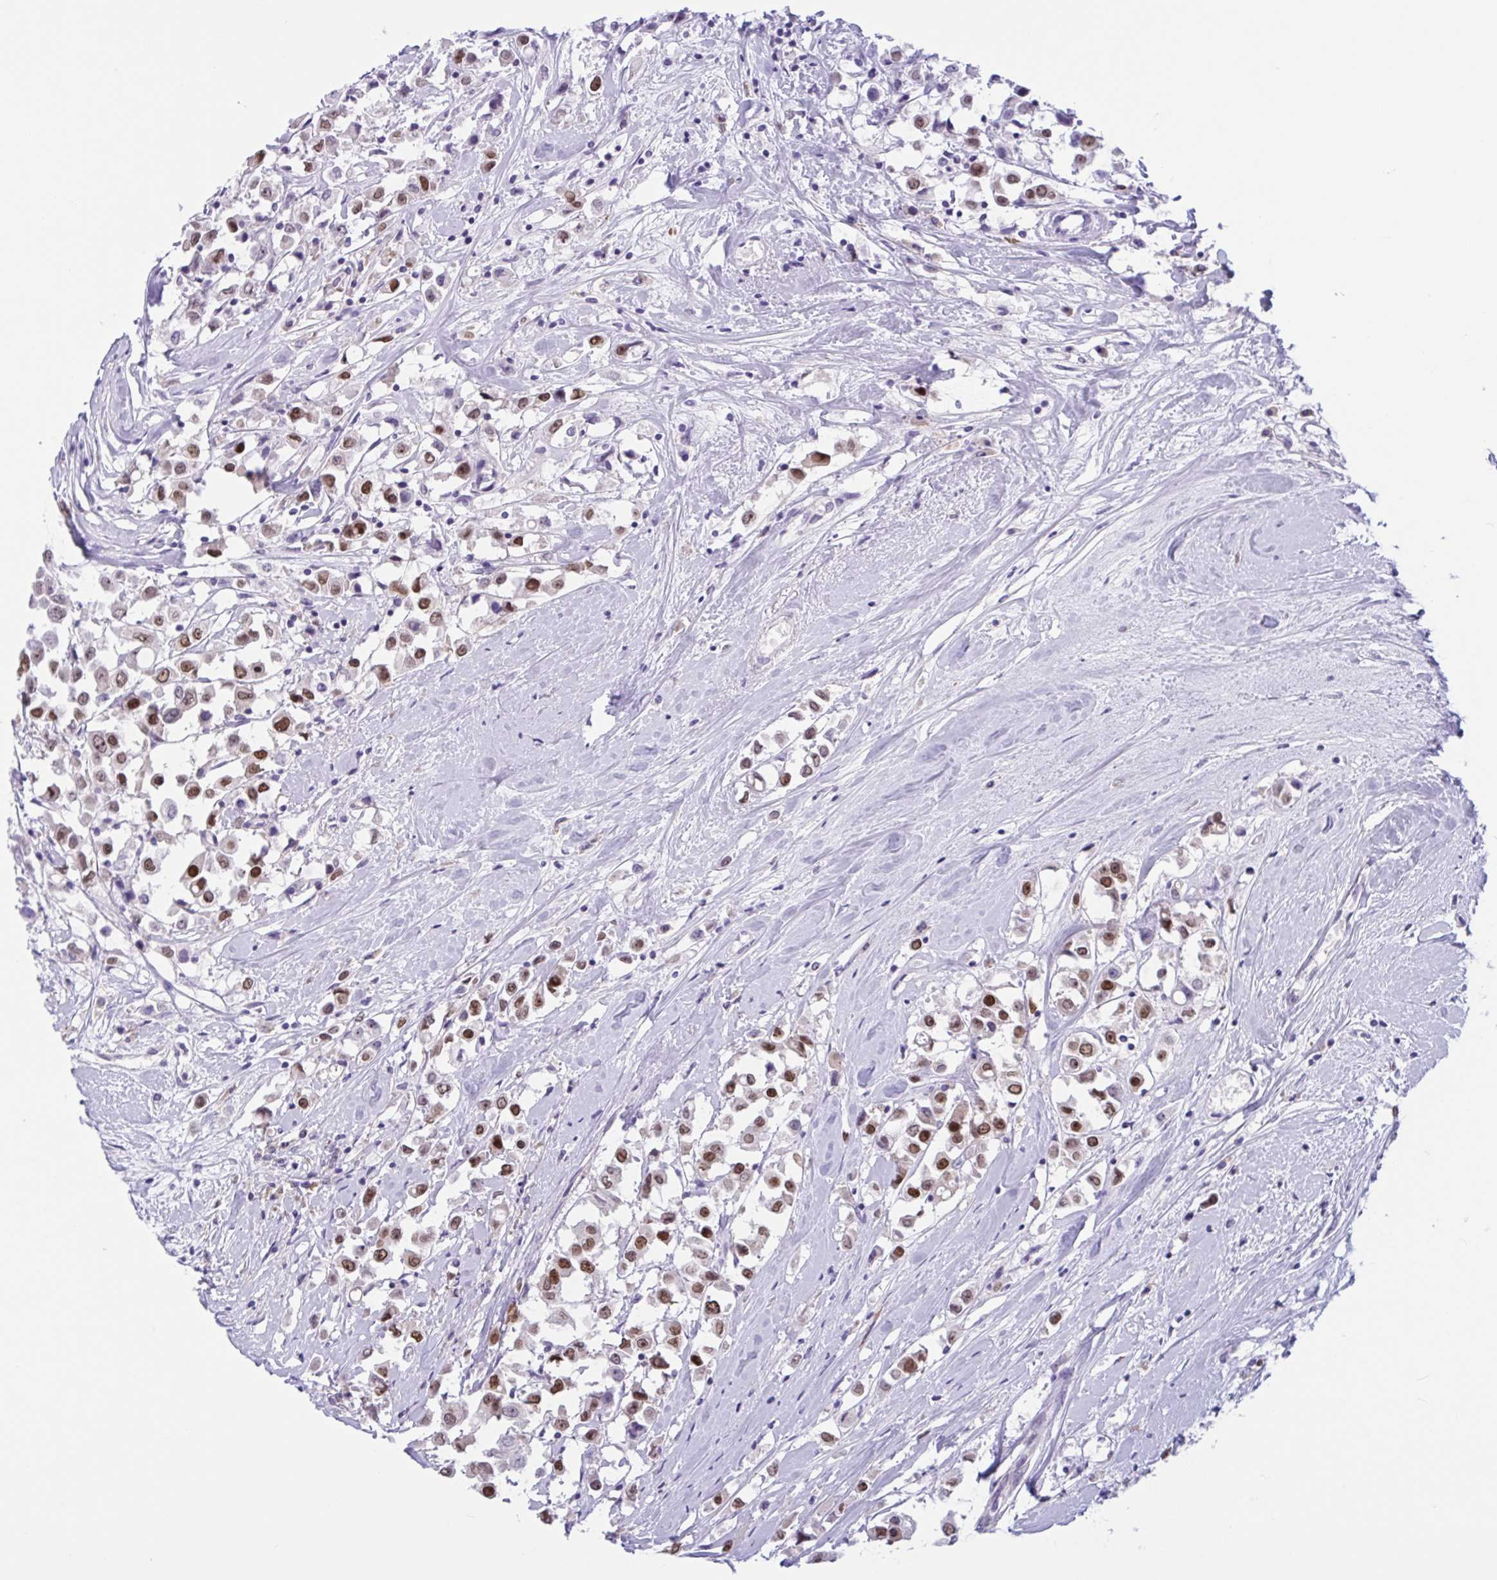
{"staining": {"intensity": "moderate", "quantity": ">75%", "location": "nuclear"}, "tissue": "breast cancer", "cell_type": "Tumor cells", "image_type": "cancer", "snomed": [{"axis": "morphology", "description": "Duct carcinoma"}, {"axis": "topography", "description": "Breast"}], "caption": "Invasive ductal carcinoma (breast) stained with IHC displays moderate nuclear expression in about >75% of tumor cells.", "gene": "WNT9B", "patient": {"sex": "female", "age": 61}}